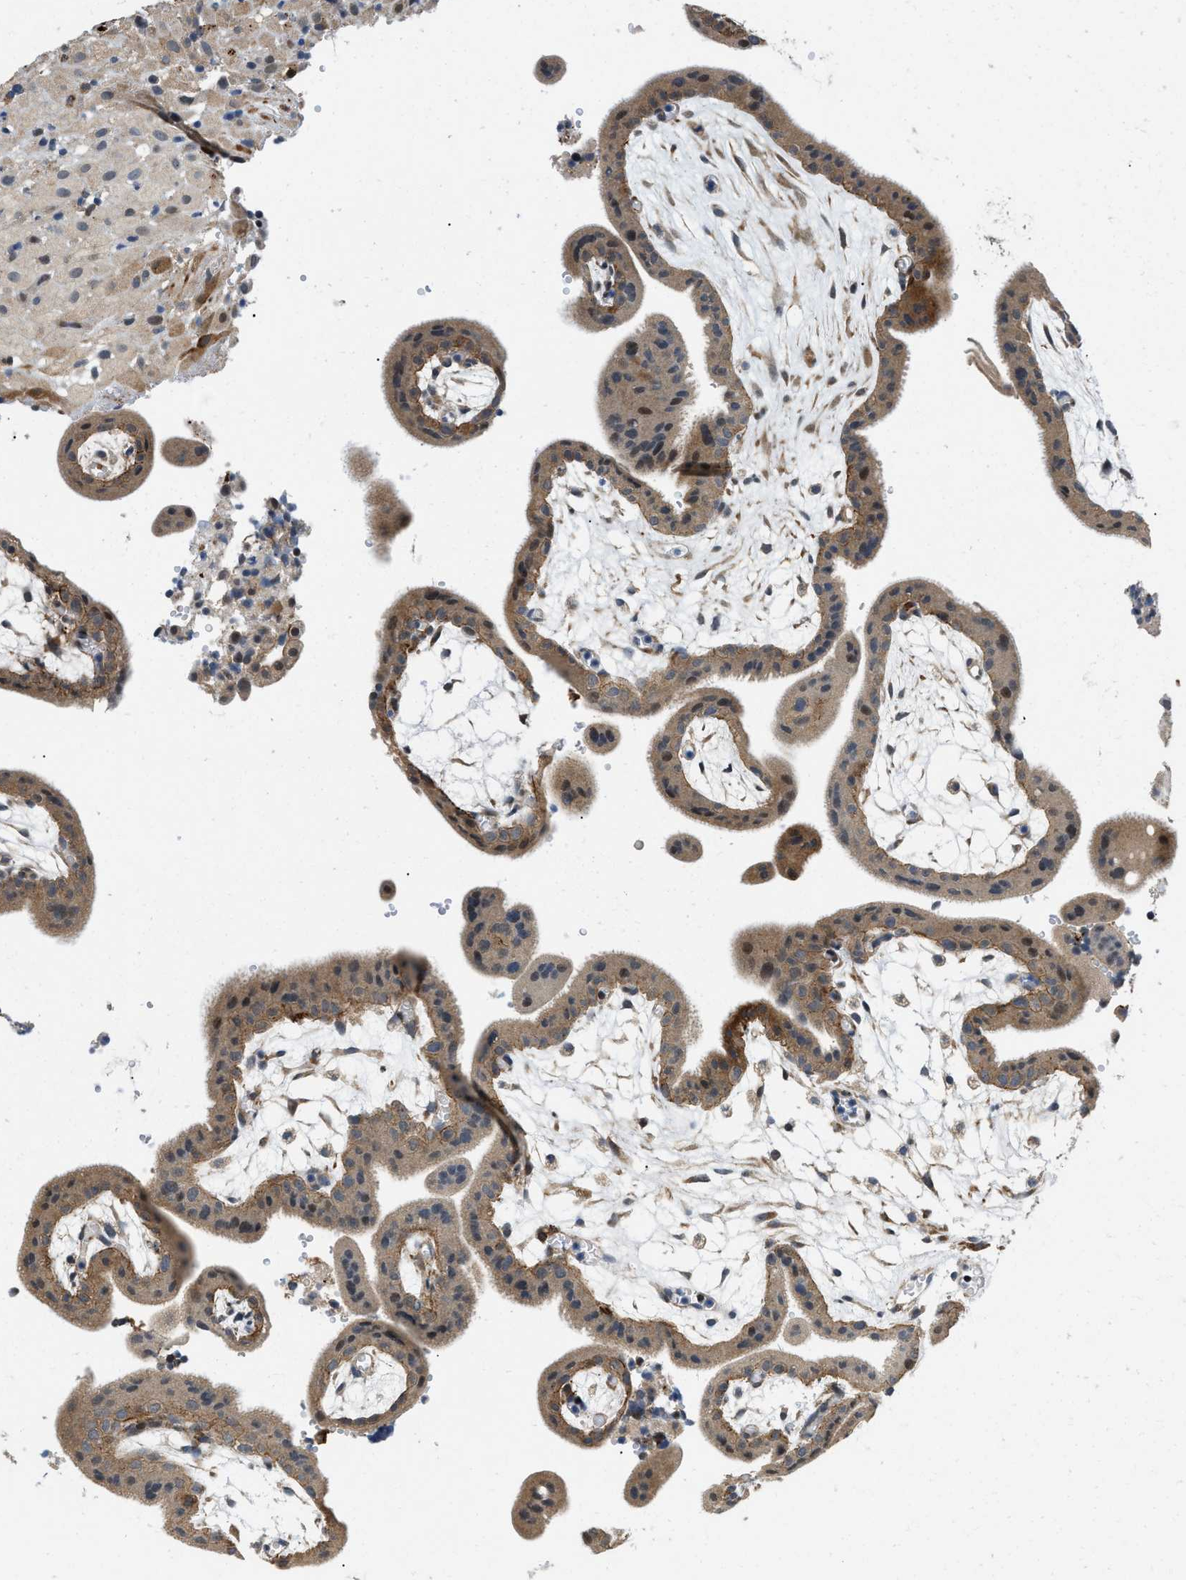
{"staining": {"intensity": "weak", "quantity": ">75%", "location": "cytoplasmic/membranous"}, "tissue": "placenta", "cell_type": "Decidual cells", "image_type": "normal", "snomed": [{"axis": "morphology", "description": "Normal tissue, NOS"}, {"axis": "topography", "description": "Placenta"}], "caption": "Placenta stained with DAB immunohistochemistry (IHC) demonstrates low levels of weak cytoplasmic/membranous expression in about >75% of decidual cells.", "gene": "ZNF599", "patient": {"sex": "female", "age": 18}}